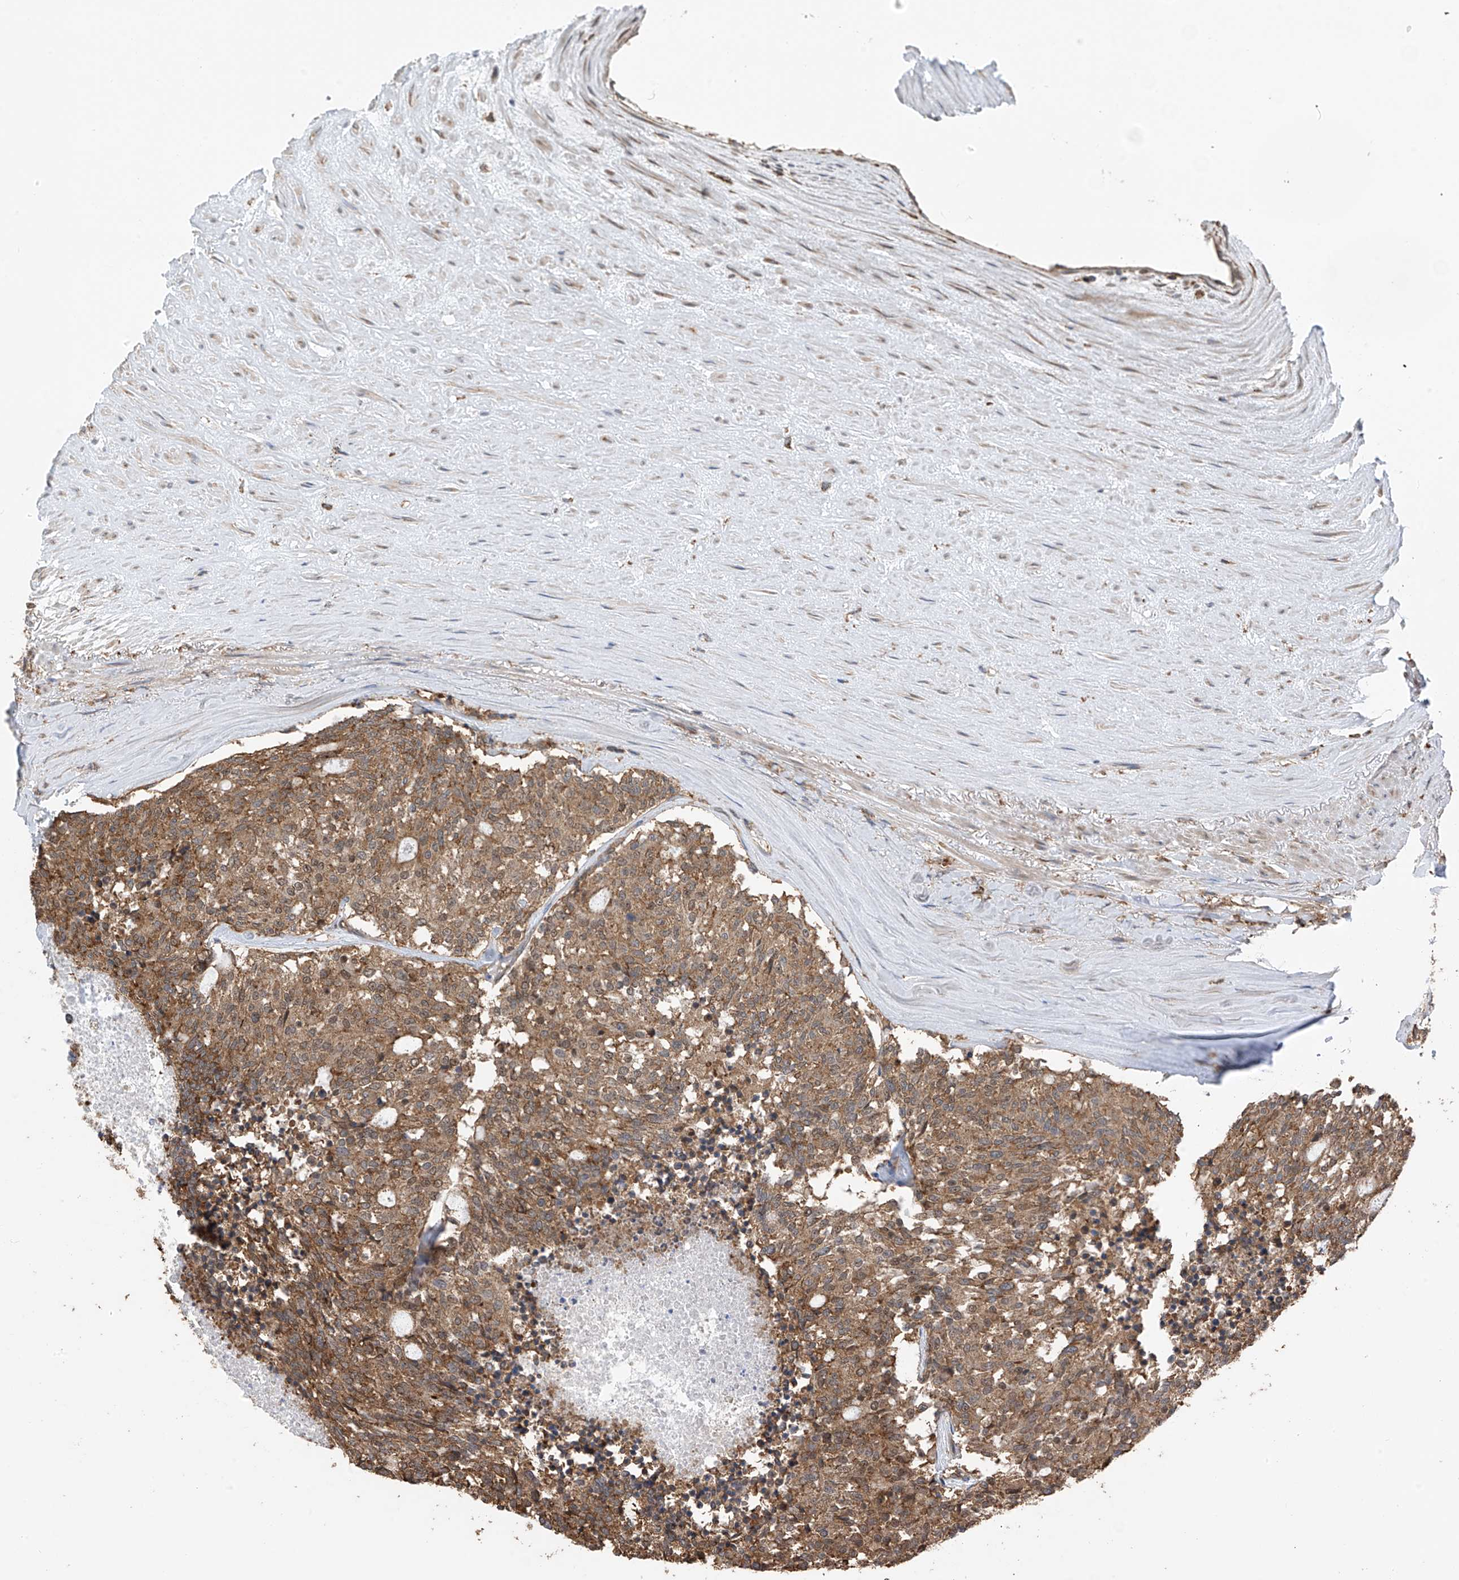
{"staining": {"intensity": "moderate", "quantity": ">75%", "location": "cytoplasmic/membranous"}, "tissue": "carcinoid", "cell_type": "Tumor cells", "image_type": "cancer", "snomed": [{"axis": "morphology", "description": "Carcinoid, malignant, NOS"}, {"axis": "topography", "description": "Pancreas"}], "caption": "A brown stain highlights moderate cytoplasmic/membranous positivity of a protein in human carcinoid (malignant) tumor cells.", "gene": "ZNF189", "patient": {"sex": "female", "age": 54}}